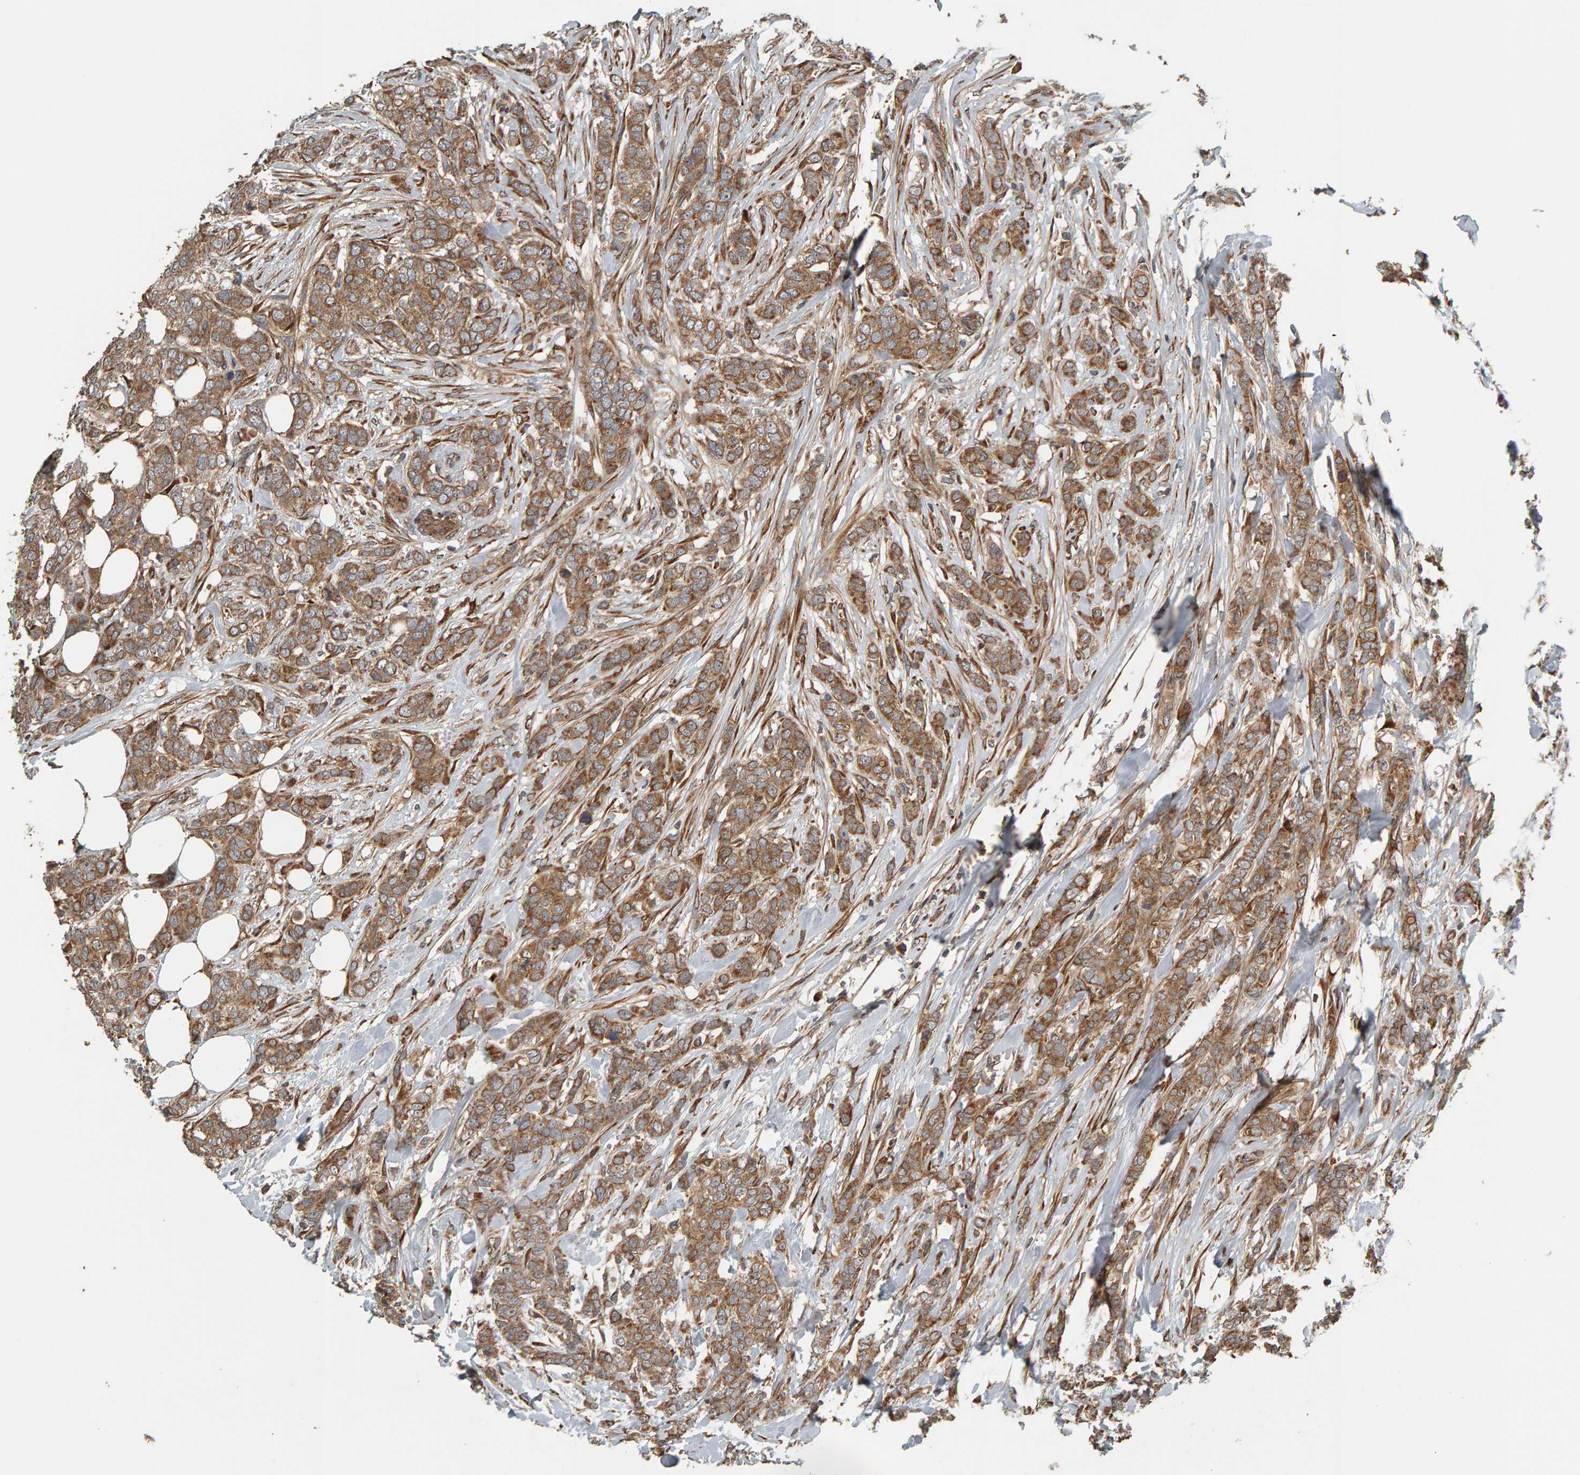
{"staining": {"intensity": "moderate", "quantity": ">75%", "location": "cytoplasmic/membranous"}, "tissue": "breast cancer", "cell_type": "Tumor cells", "image_type": "cancer", "snomed": [{"axis": "morphology", "description": "Lobular carcinoma"}, {"axis": "topography", "description": "Skin"}, {"axis": "topography", "description": "Breast"}], "caption": "IHC image of breast lobular carcinoma stained for a protein (brown), which displays medium levels of moderate cytoplasmic/membranous positivity in approximately >75% of tumor cells.", "gene": "ZFAND1", "patient": {"sex": "female", "age": 46}}